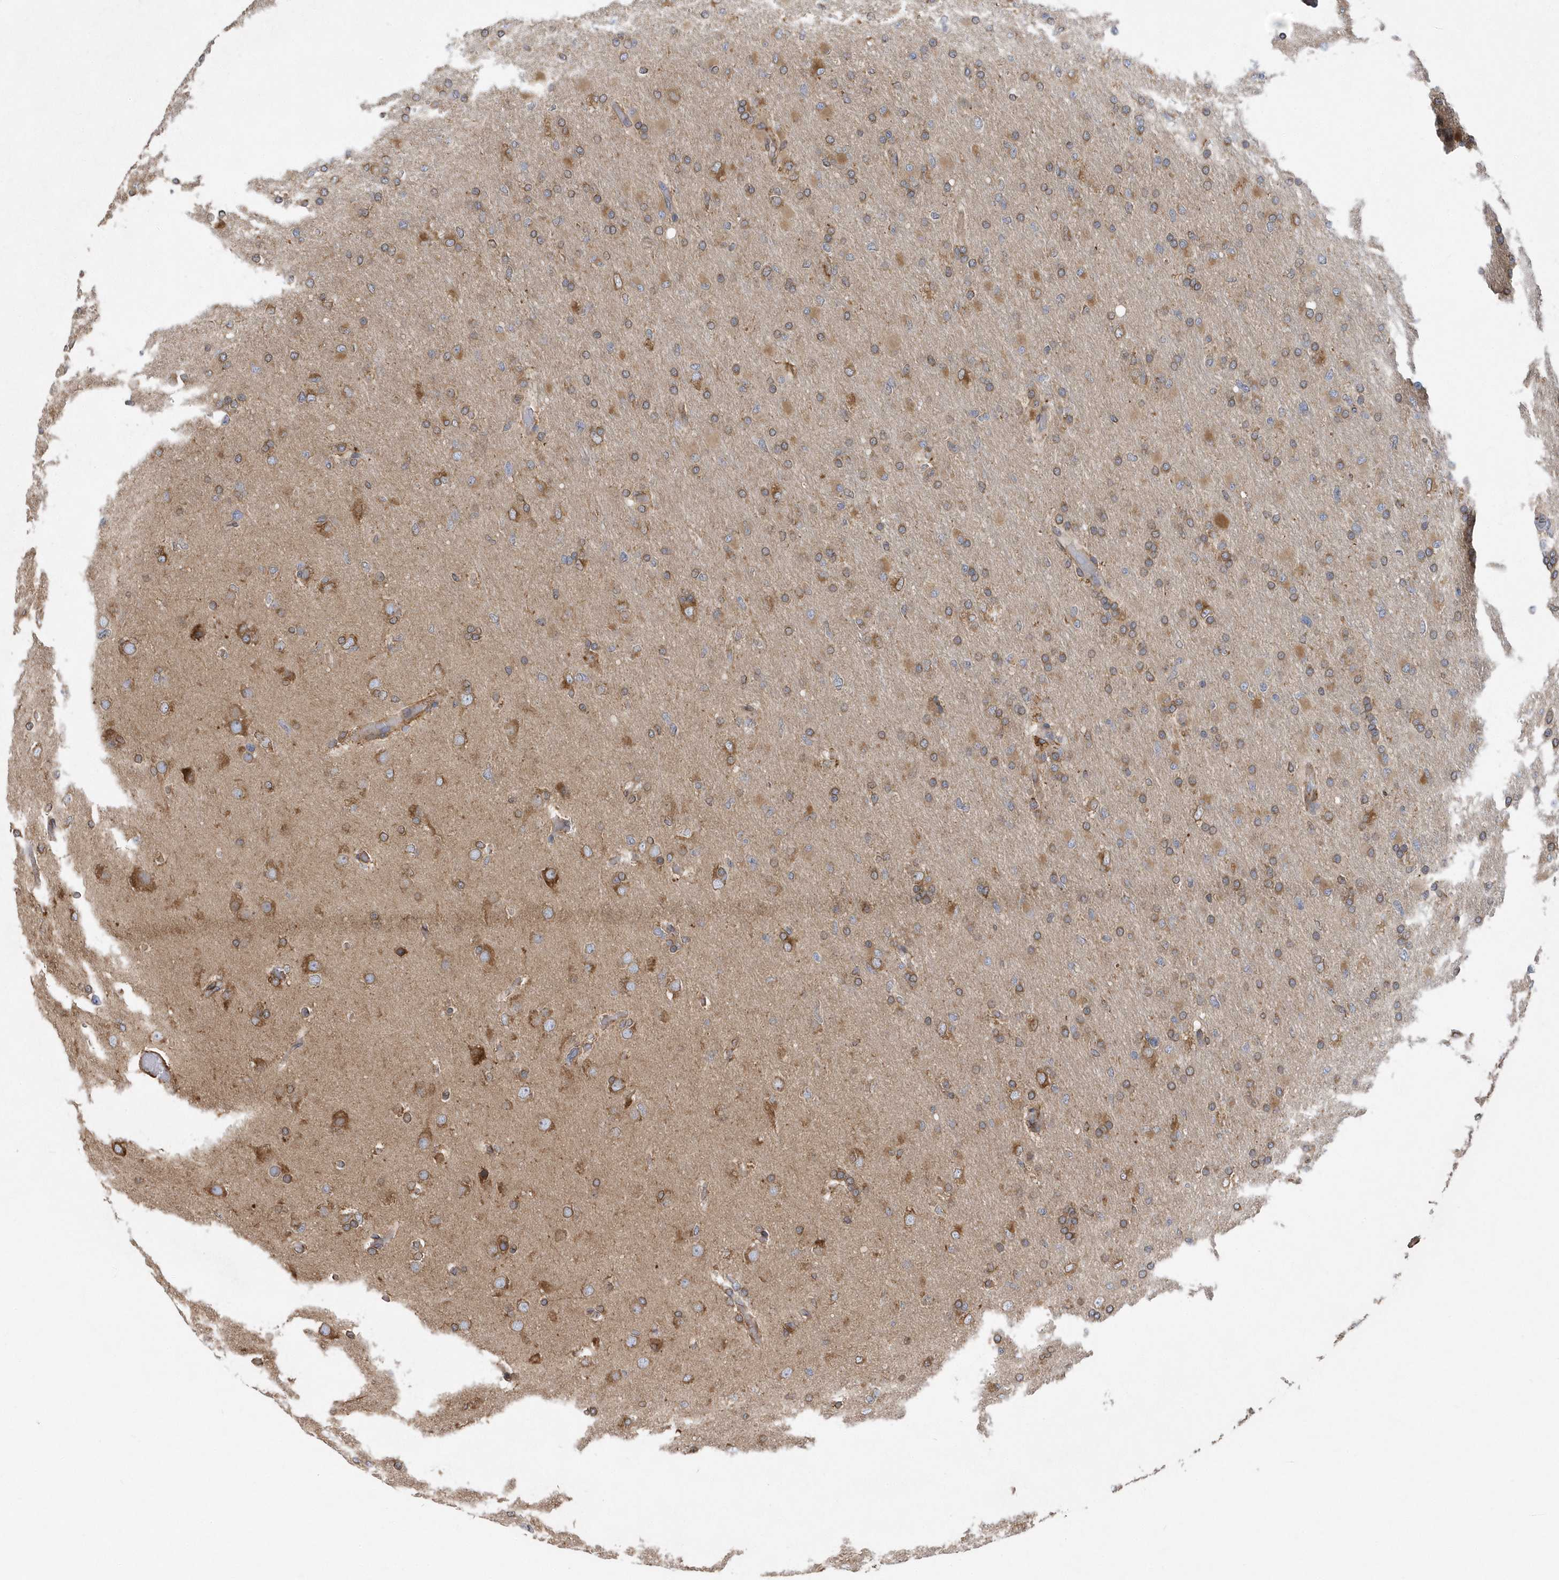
{"staining": {"intensity": "moderate", "quantity": ">75%", "location": "cytoplasmic/membranous"}, "tissue": "glioma", "cell_type": "Tumor cells", "image_type": "cancer", "snomed": [{"axis": "morphology", "description": "Glioma, malignant, High grade"}, {"axis": "topography", "description": "Cerebral cortex"}], "caption": "Moderate cytoplasmic/membranous positivity is seen in approximately >75% of tumor cells in glioma.", "gene": "VAMP7", "patient": {"sex": "female", "age": 36}}